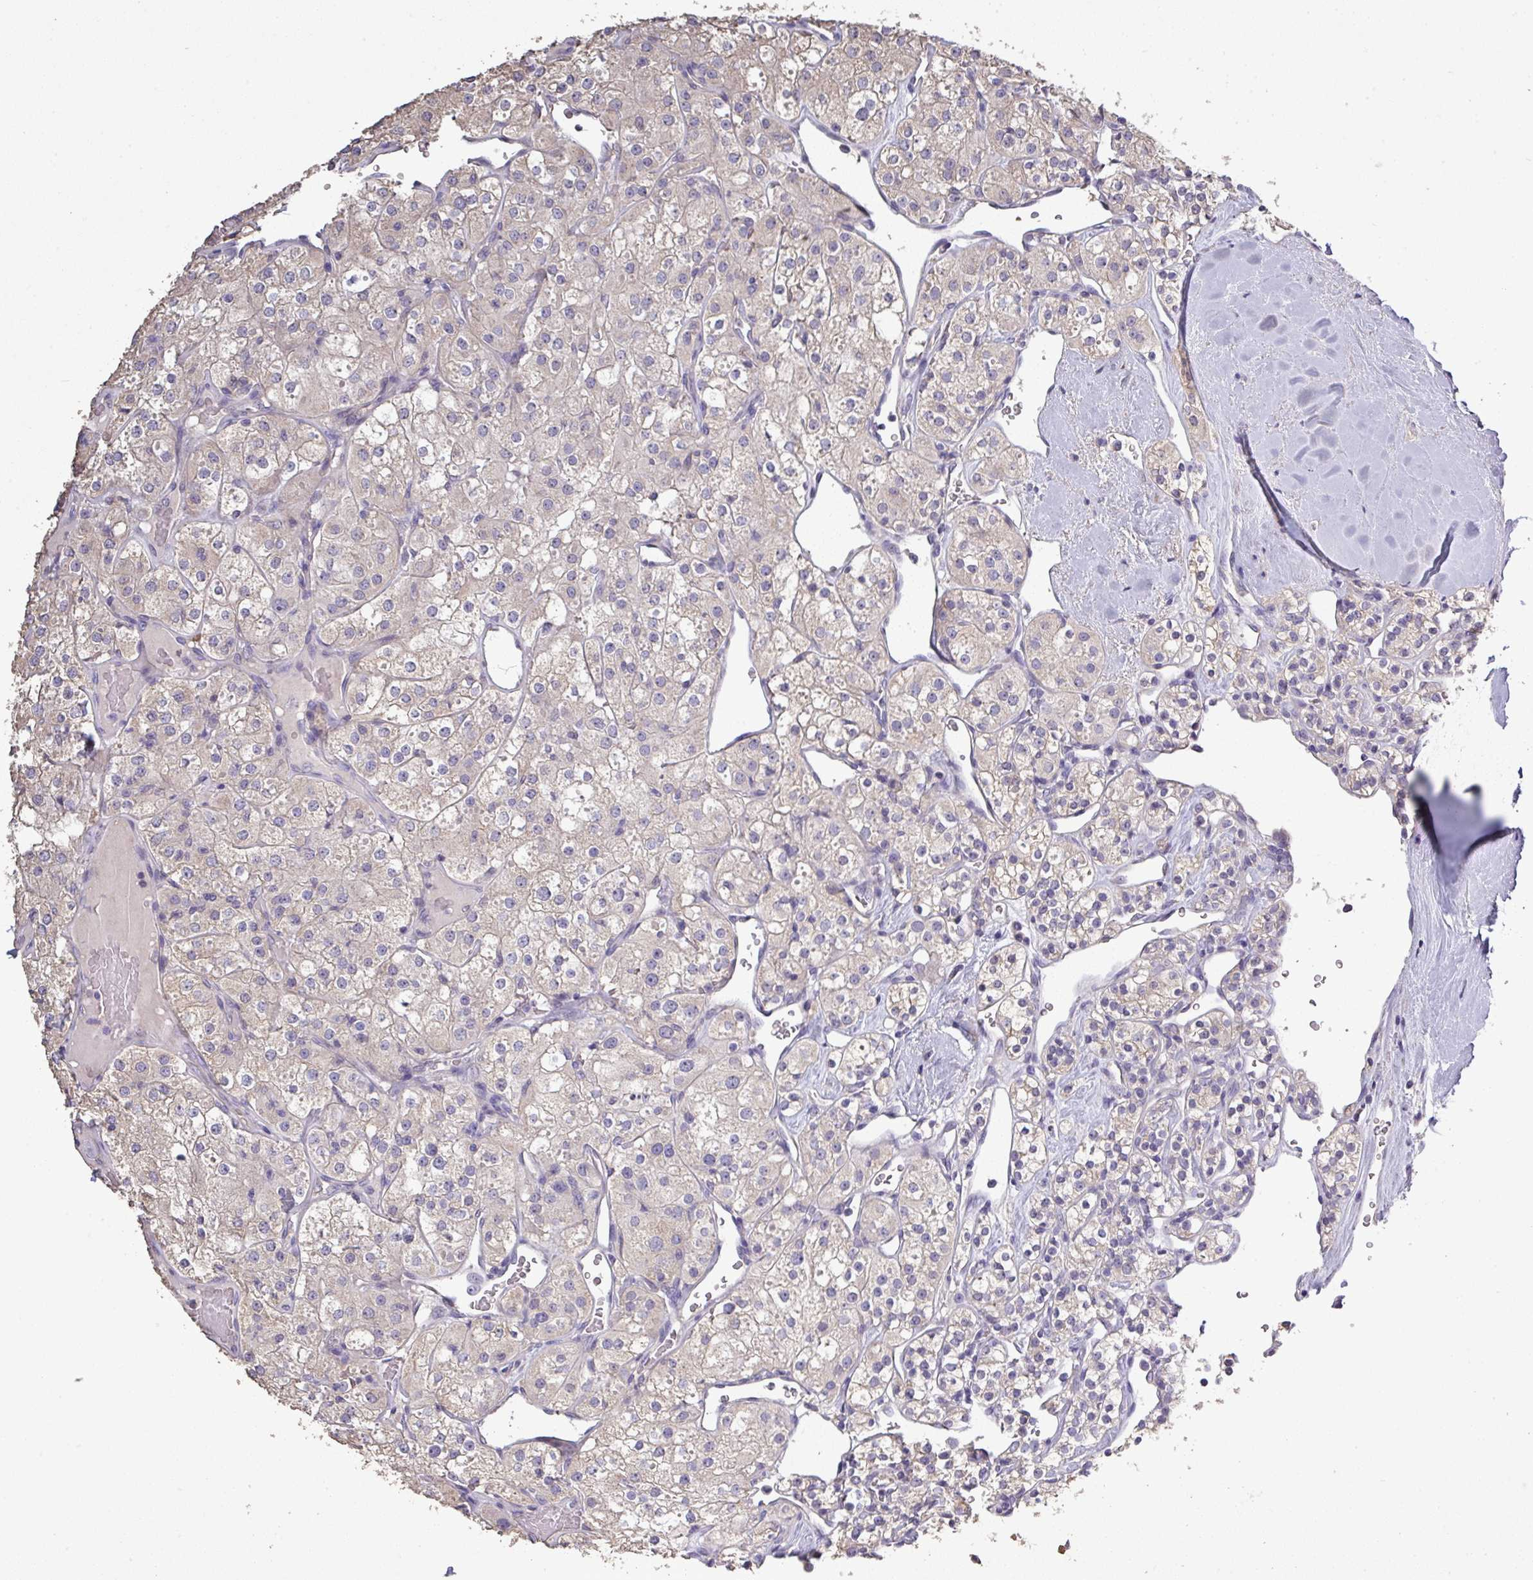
{"staining": {"intensity": "negative", "quantity": "none", "location": "none"}, "tissue": "renal cancer", "cell_type": "Tumor cells", "image_type": "cancer", "snomed": [{"axis": "morphology", "description": "Adenocarcinoma, NOS"}, {"axis": "topography", "description": "Kidney"}], "caption": "This is an IHC photomicrograph of renal cancer. There is no staining in tumor cells.", "gene": "ISLR", "patient": {"sex": "male", "age": 77}}